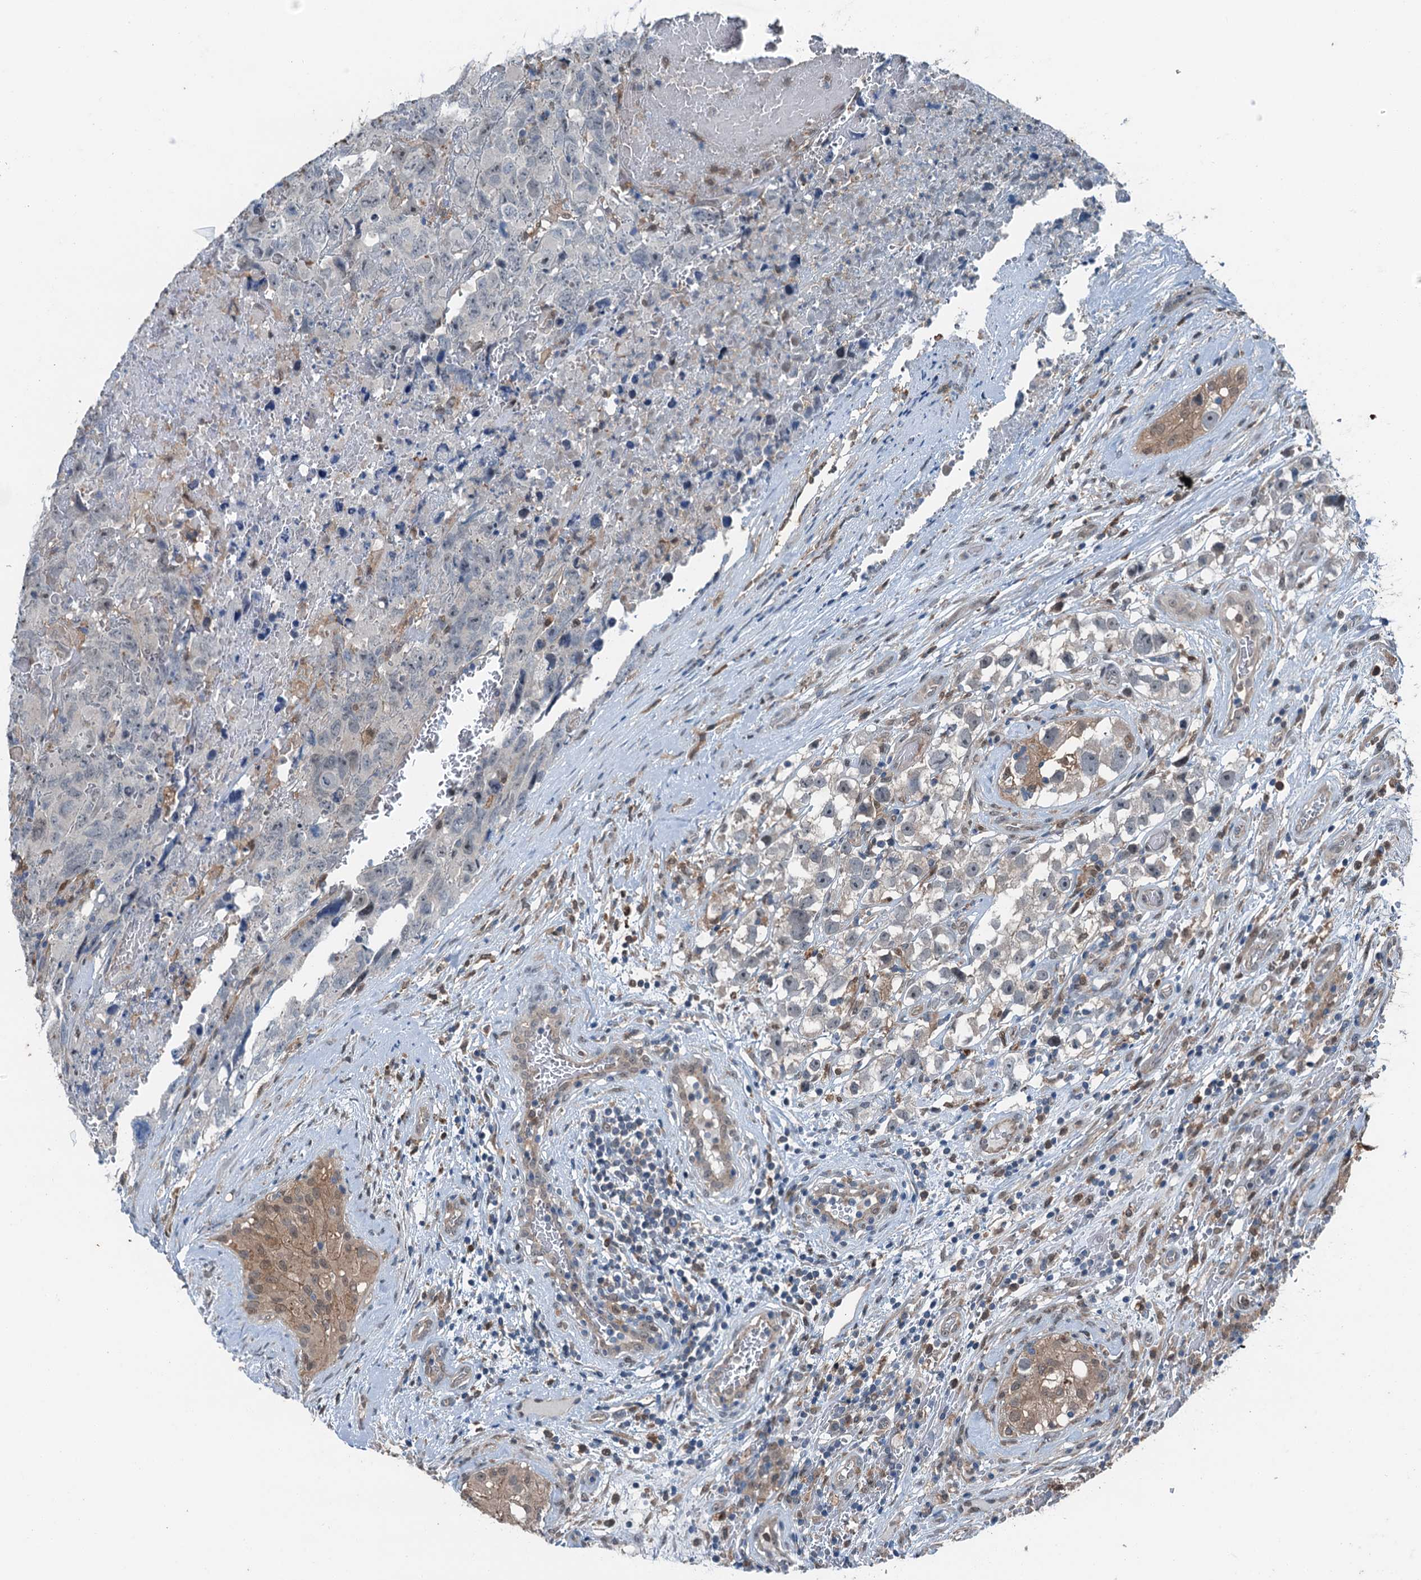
{"staining": {"intensity": "negative", "quantity": "none", "location": "none"}, "tissue": "testis cancer", "cell_type": "Tumor cells", "image_type": "cancer", "snomed": [{"axis": "morphology", "description": "Carcinoma, Embryonal, NOS"}, {"axis": "topography", "description": "Testis"}], "caption": "High power microscopy micrograph of an immunohistochemistry (IHC) histopathology image of testis cancer (embryonal carcinoma), revealing no significant expression in tumor cells.", "gene": "RNH1", "patient": {"sex": "male", "age": 45}}